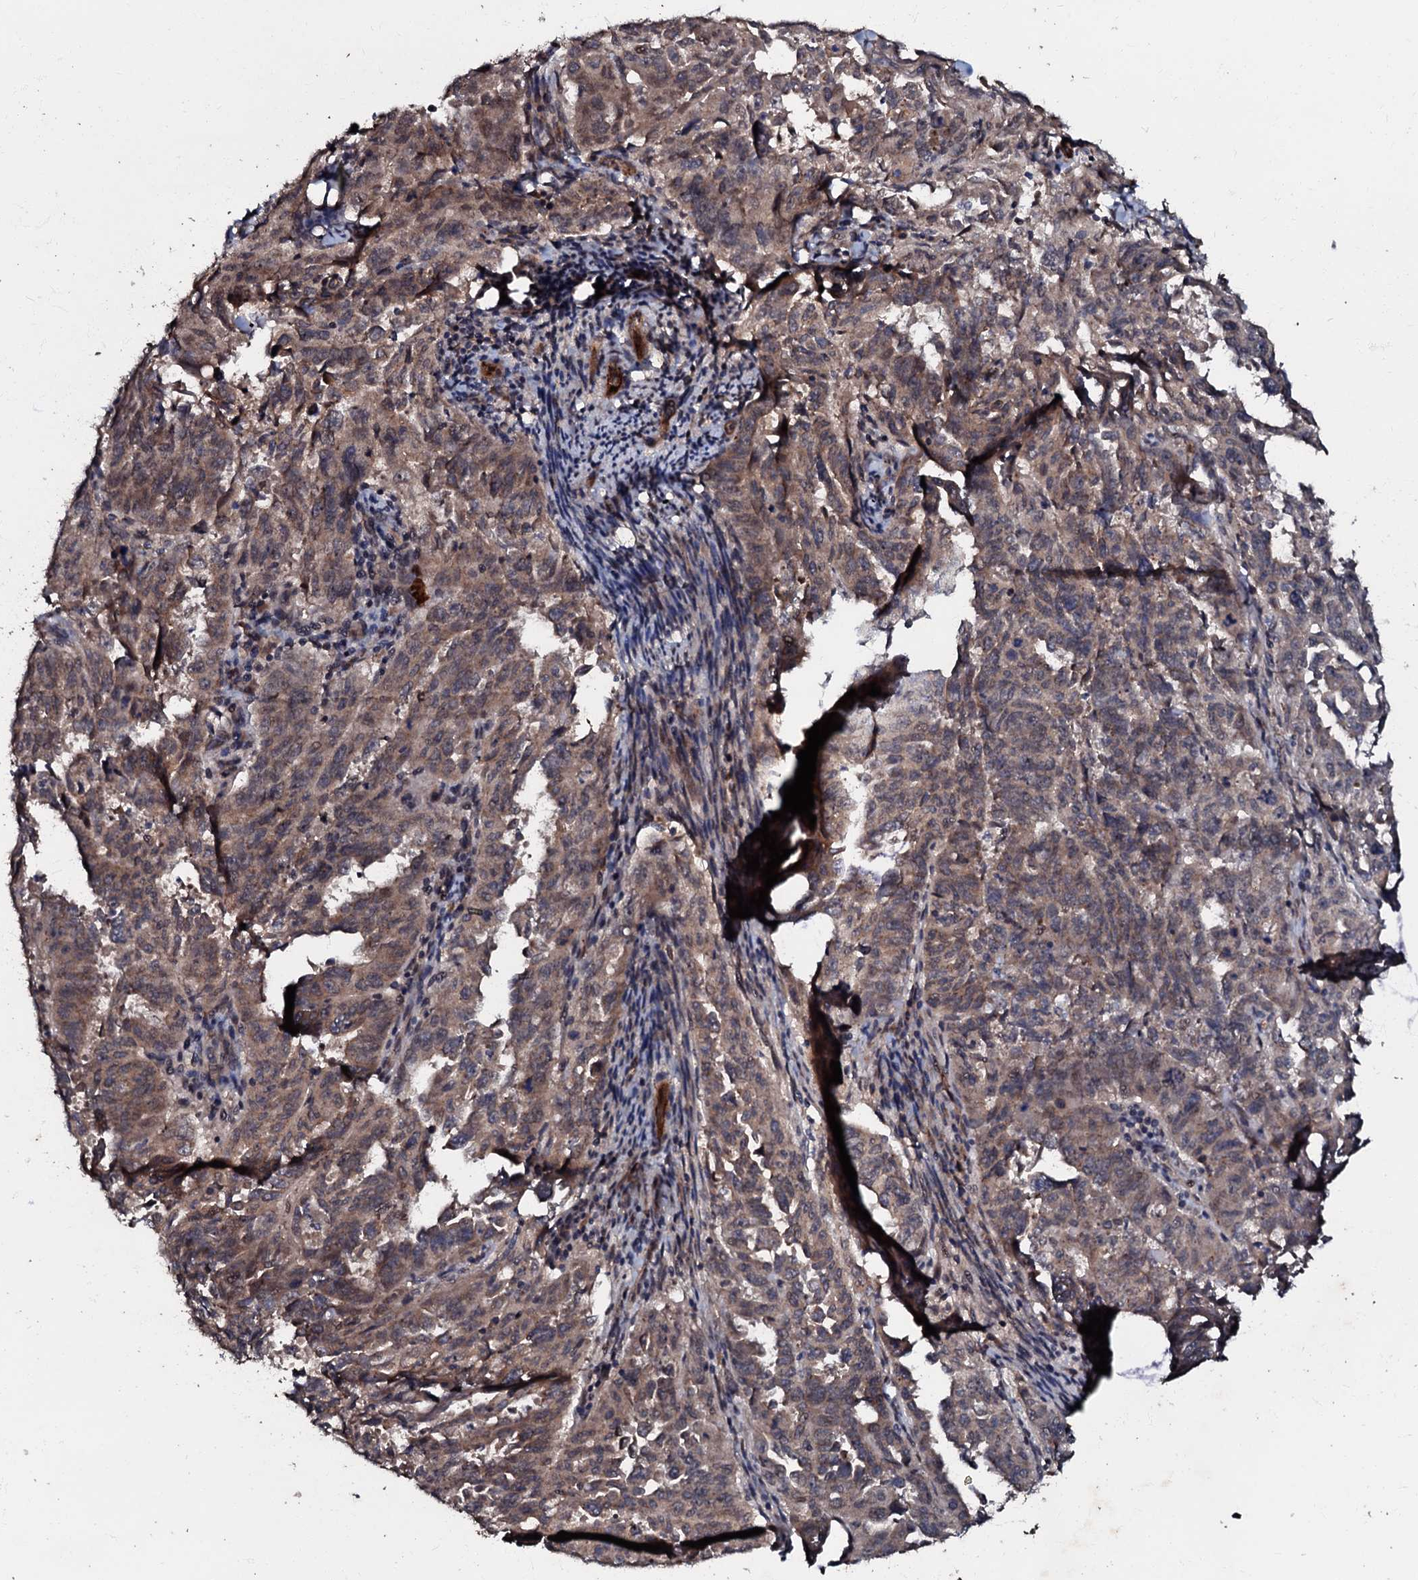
{"staining": {"intensity": "weak", "quantity": ">75%", "location": "cytoplasmic/membranous"}, "tissue": "endometrial cancer", "cell_type": "Tumor cells", "image_type": "cancer", "snomed": [{"axis": "morphology", "description": "Adenocarcinoma, NOS"}, {"axis": "topography", "description": "Endometrium"}], "caption": "A micrograph of human adenocarcinoma (endometrial) stained for a protein displays weak cytoplasmic/membranous brown staining in tumor cells.", "gene": "MANSC4", "patient": {"sex": "female", "age": 65}}